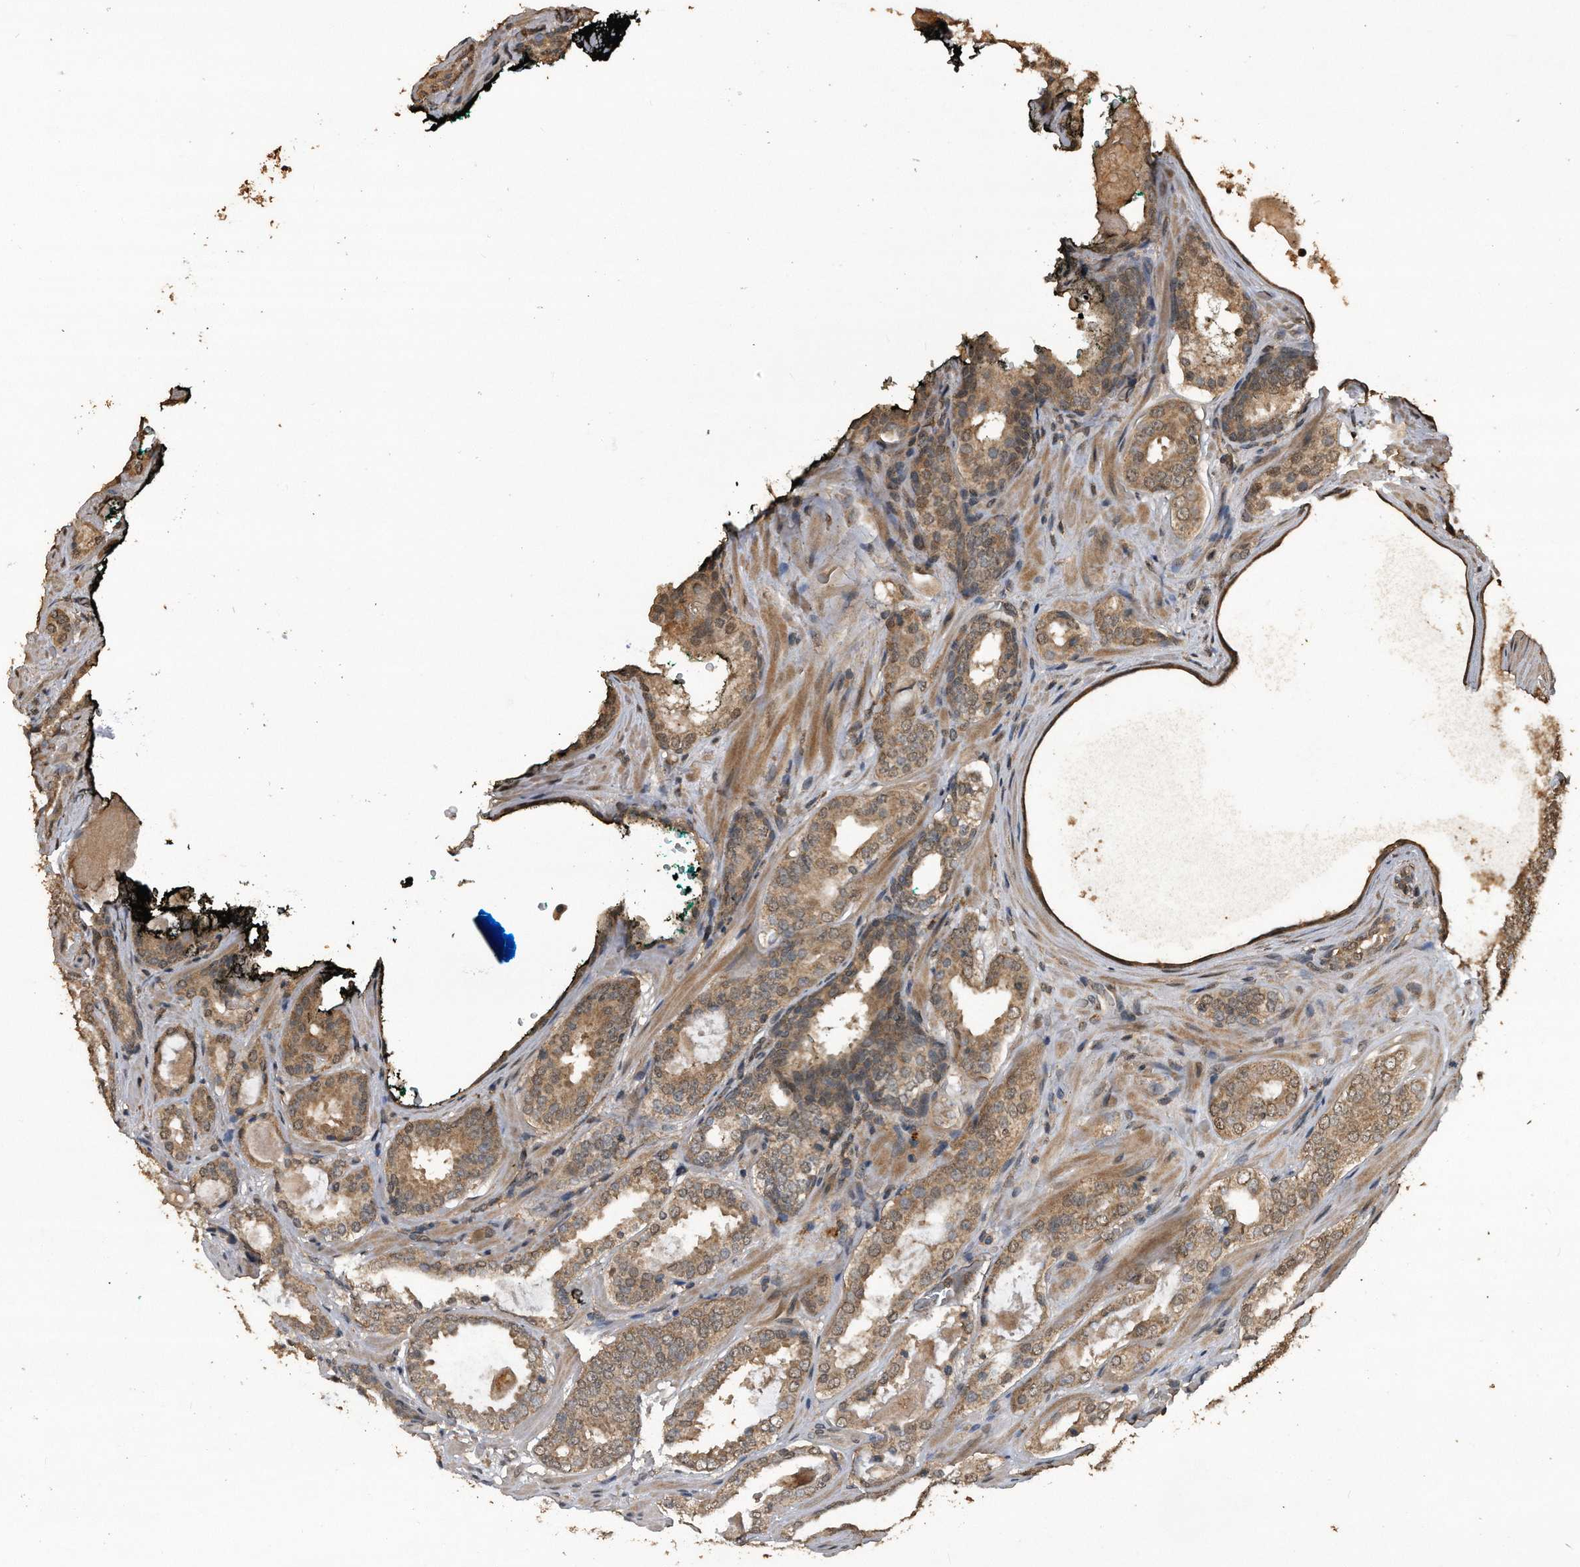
{"staining": {"intensity": "moderate", "quantity": ">75%", "location": "cytoplasmic/membranous"}, "tissue": "prostate cancer", "cell_type": "Tumor cells", "image_type": "cancer", "snomed": [{"axis": "morphology", "description": "Adenocarcinoma, High grade"}, {"axis": "topography", "description": "Prostate"}], "caption": "Immunohistochemistry of human adenocarcinoma (high-grade) (prostate) demonstrates medium levels of moderate cytoplasmic/membranous expression in about >75% of tumor cells.", "gene": "CRYZL1", "patient": {"sex": "male", "age": 60}}